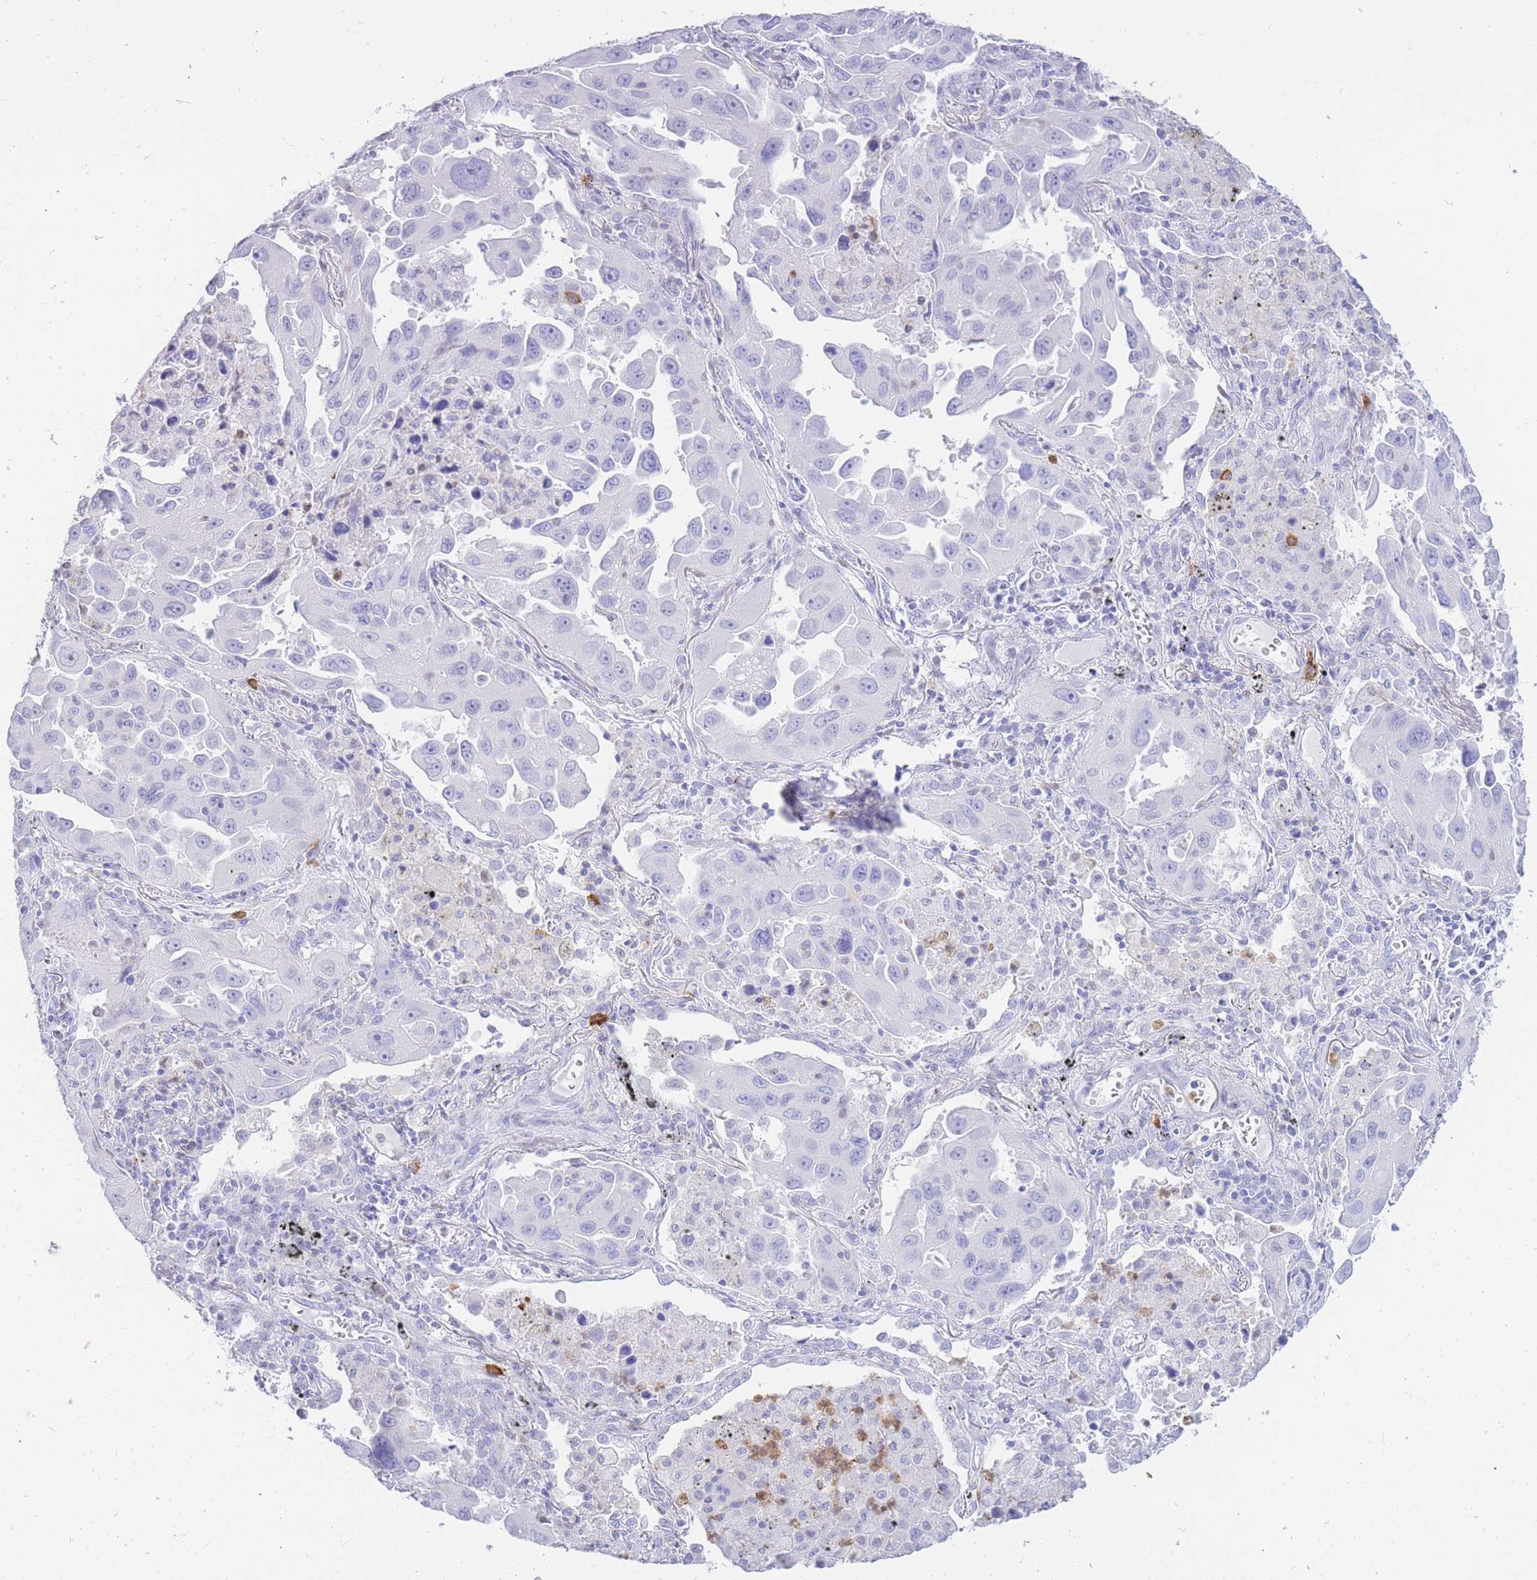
{"staining": {"intensity": "negative", "quantity": "none", "location": "none"}, "tissue": "lung cancer", "cell_type": "Tumor cells", "image_type": "cancer", "snomed": [{"axis": "morphology", "description": "Adenocarcinoma, NOS"}, {"axis": "topography", "description": "Lung"}], "caption": "Immunohistochemical staining of human lung adenocarcinoma exhibits no significant positivity in tumor cells.", "gene": "HERC1", "patient": {"sex": "male", "age": 66}}